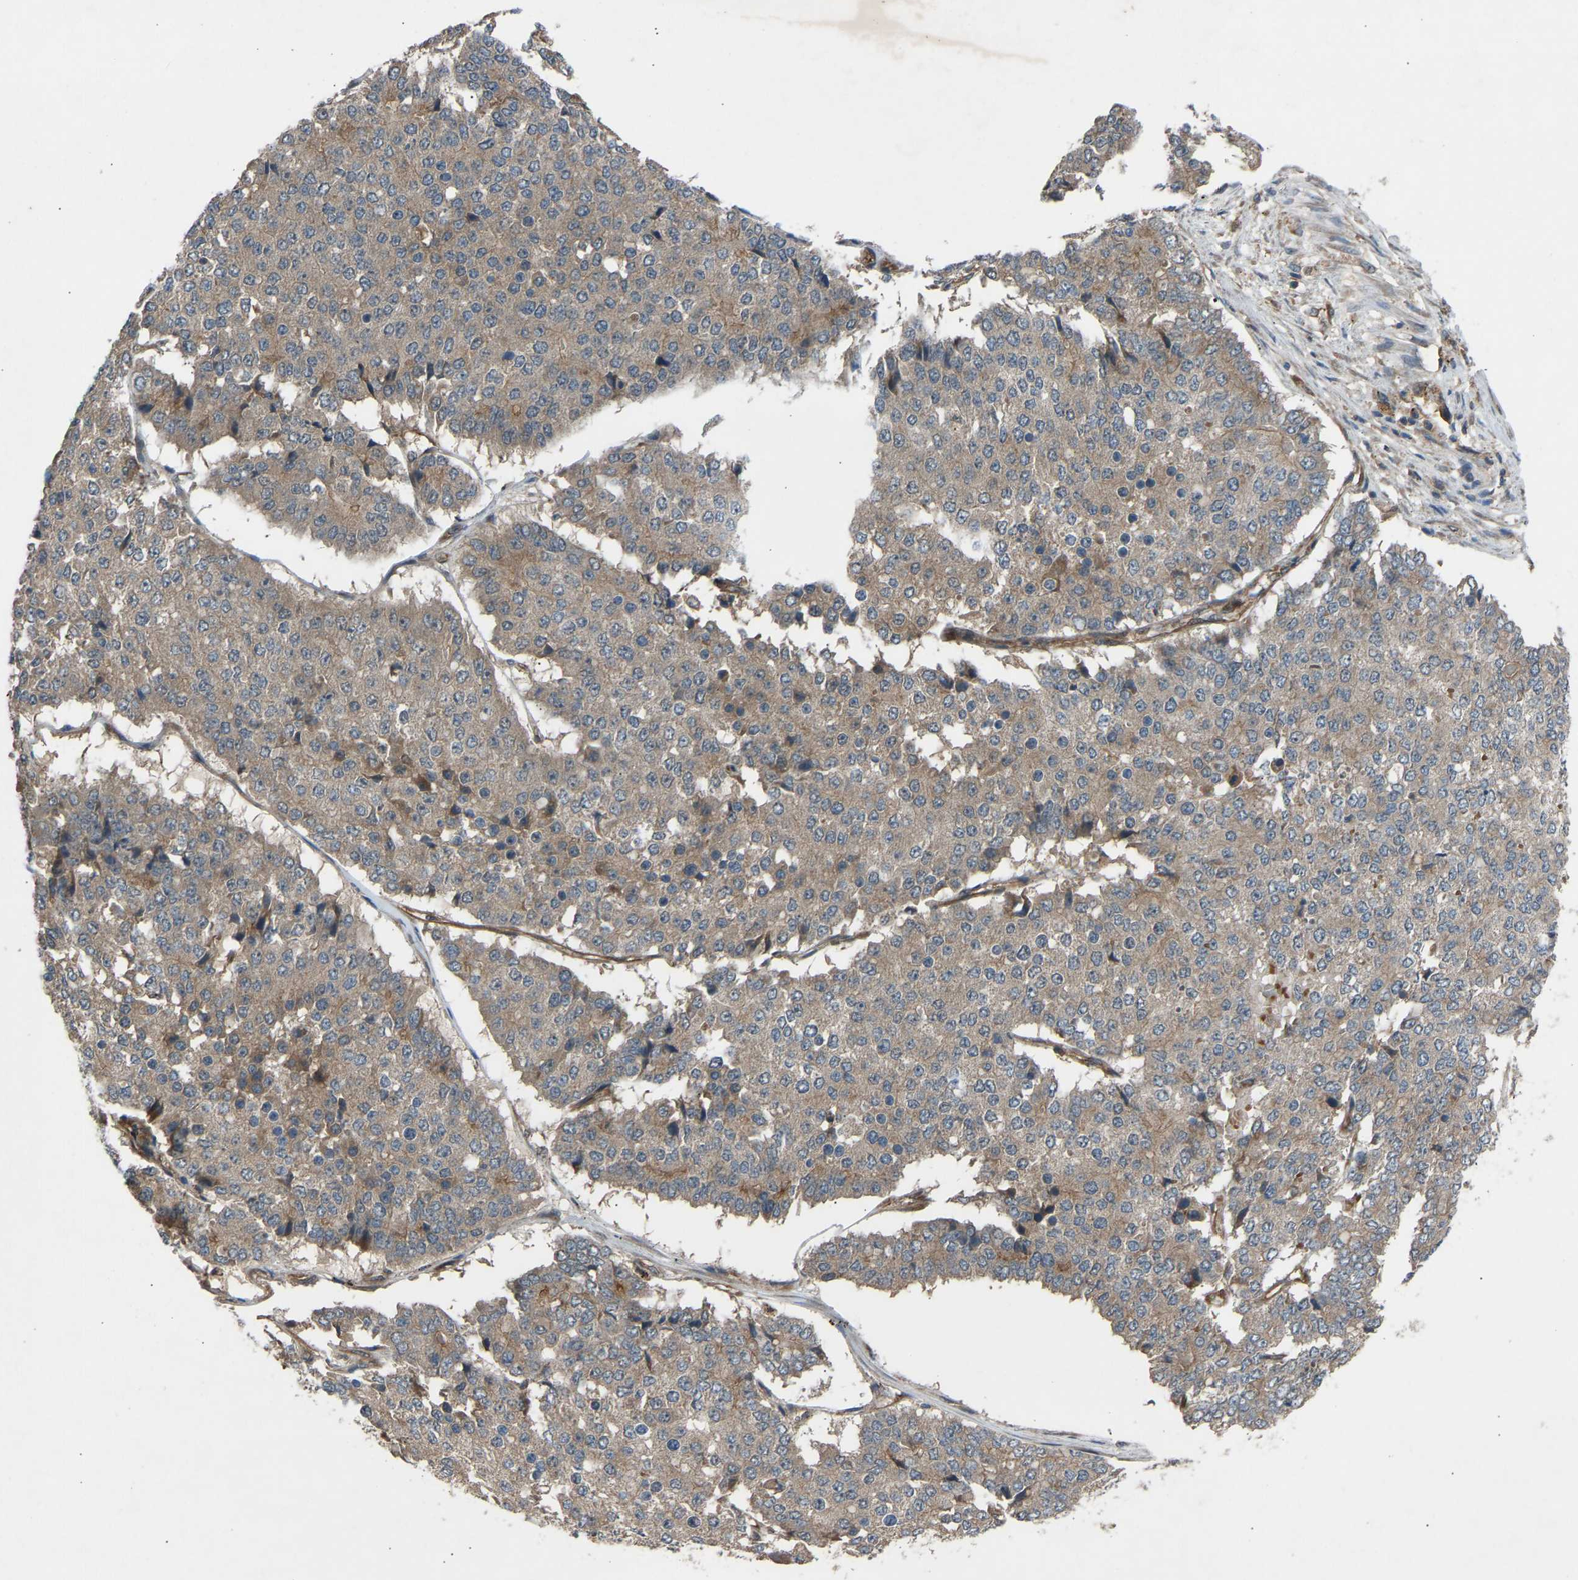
{"staining": {"intensity": "negative", "quantity": "none", "location": "none"}, "tissue": "pancreatic cancer", "cell_type": "Tumor cells", "image_type": "cancer", "snomed": [{"axis": "morphology", "description": "Adenocarcinoma, NOS"}, {"axis": "topography", "description": "Pancreas"}], "caption": "Pancreatic cancer (adenocarcinoma) was stained to show a protein in brown. There is no significant staining in tumor cells.", "gene": "GAS2L1", "patient": {"sex": "male", "age": 50}}